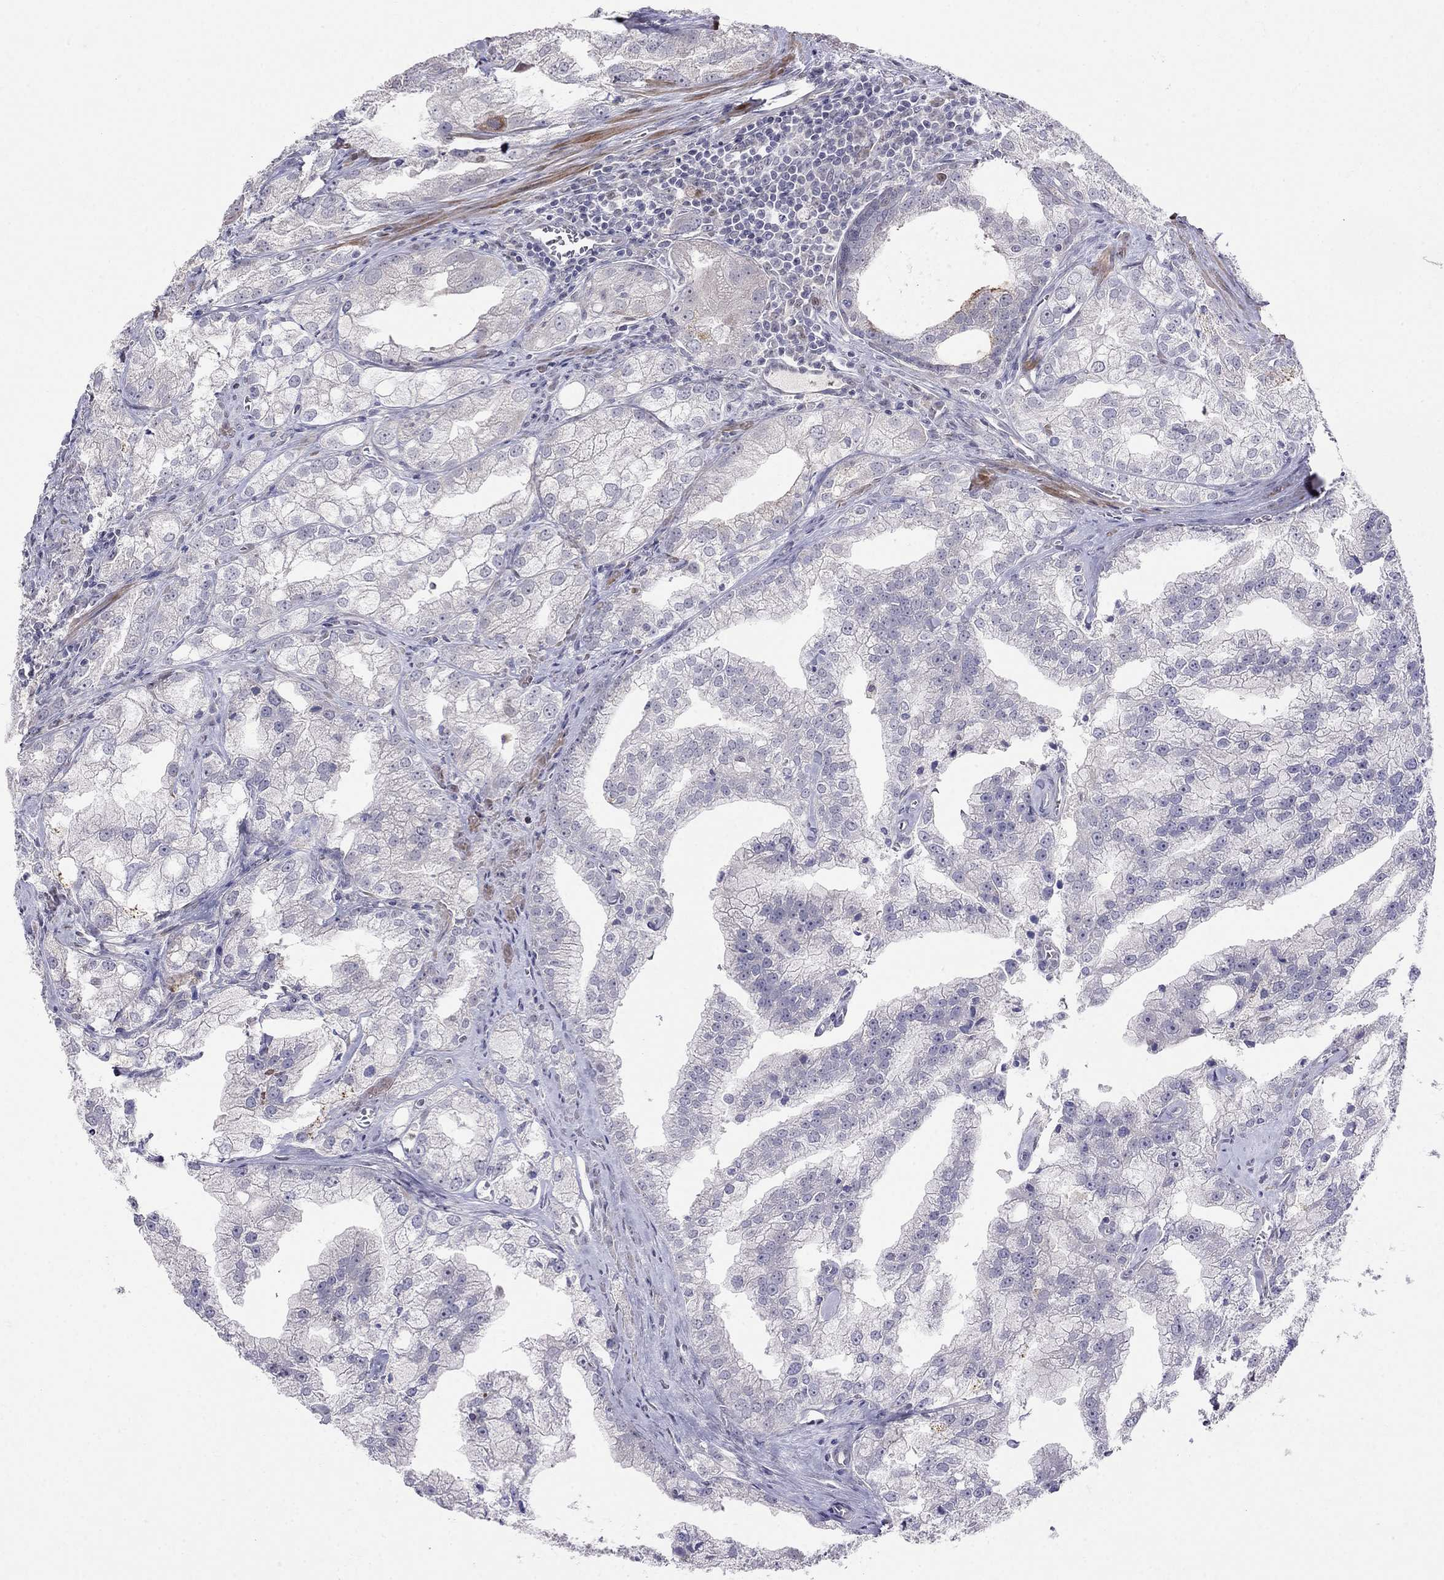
{"staining": {"intensity": "negative", "quantity": "none", "location": "none"}, "tissue": "prostate cancer", "cell_type": "Tumor cells", "image_type": "cancer", "snomed": [{"axis": "morphology", "description": "Adenocarcinoma, NOS"}, {"axis": "topography", "description": "Prostate"}], "caption": "The immunohistochemistry (IHC) photomicrograph has no significant staining in tumor cells of prostate cancer tissue. (Brightfield microscopy of DAB immunohistochemistry at high magnification).", "gene": "LRRC39", "patient": {"sex": "male", "age": 70}}